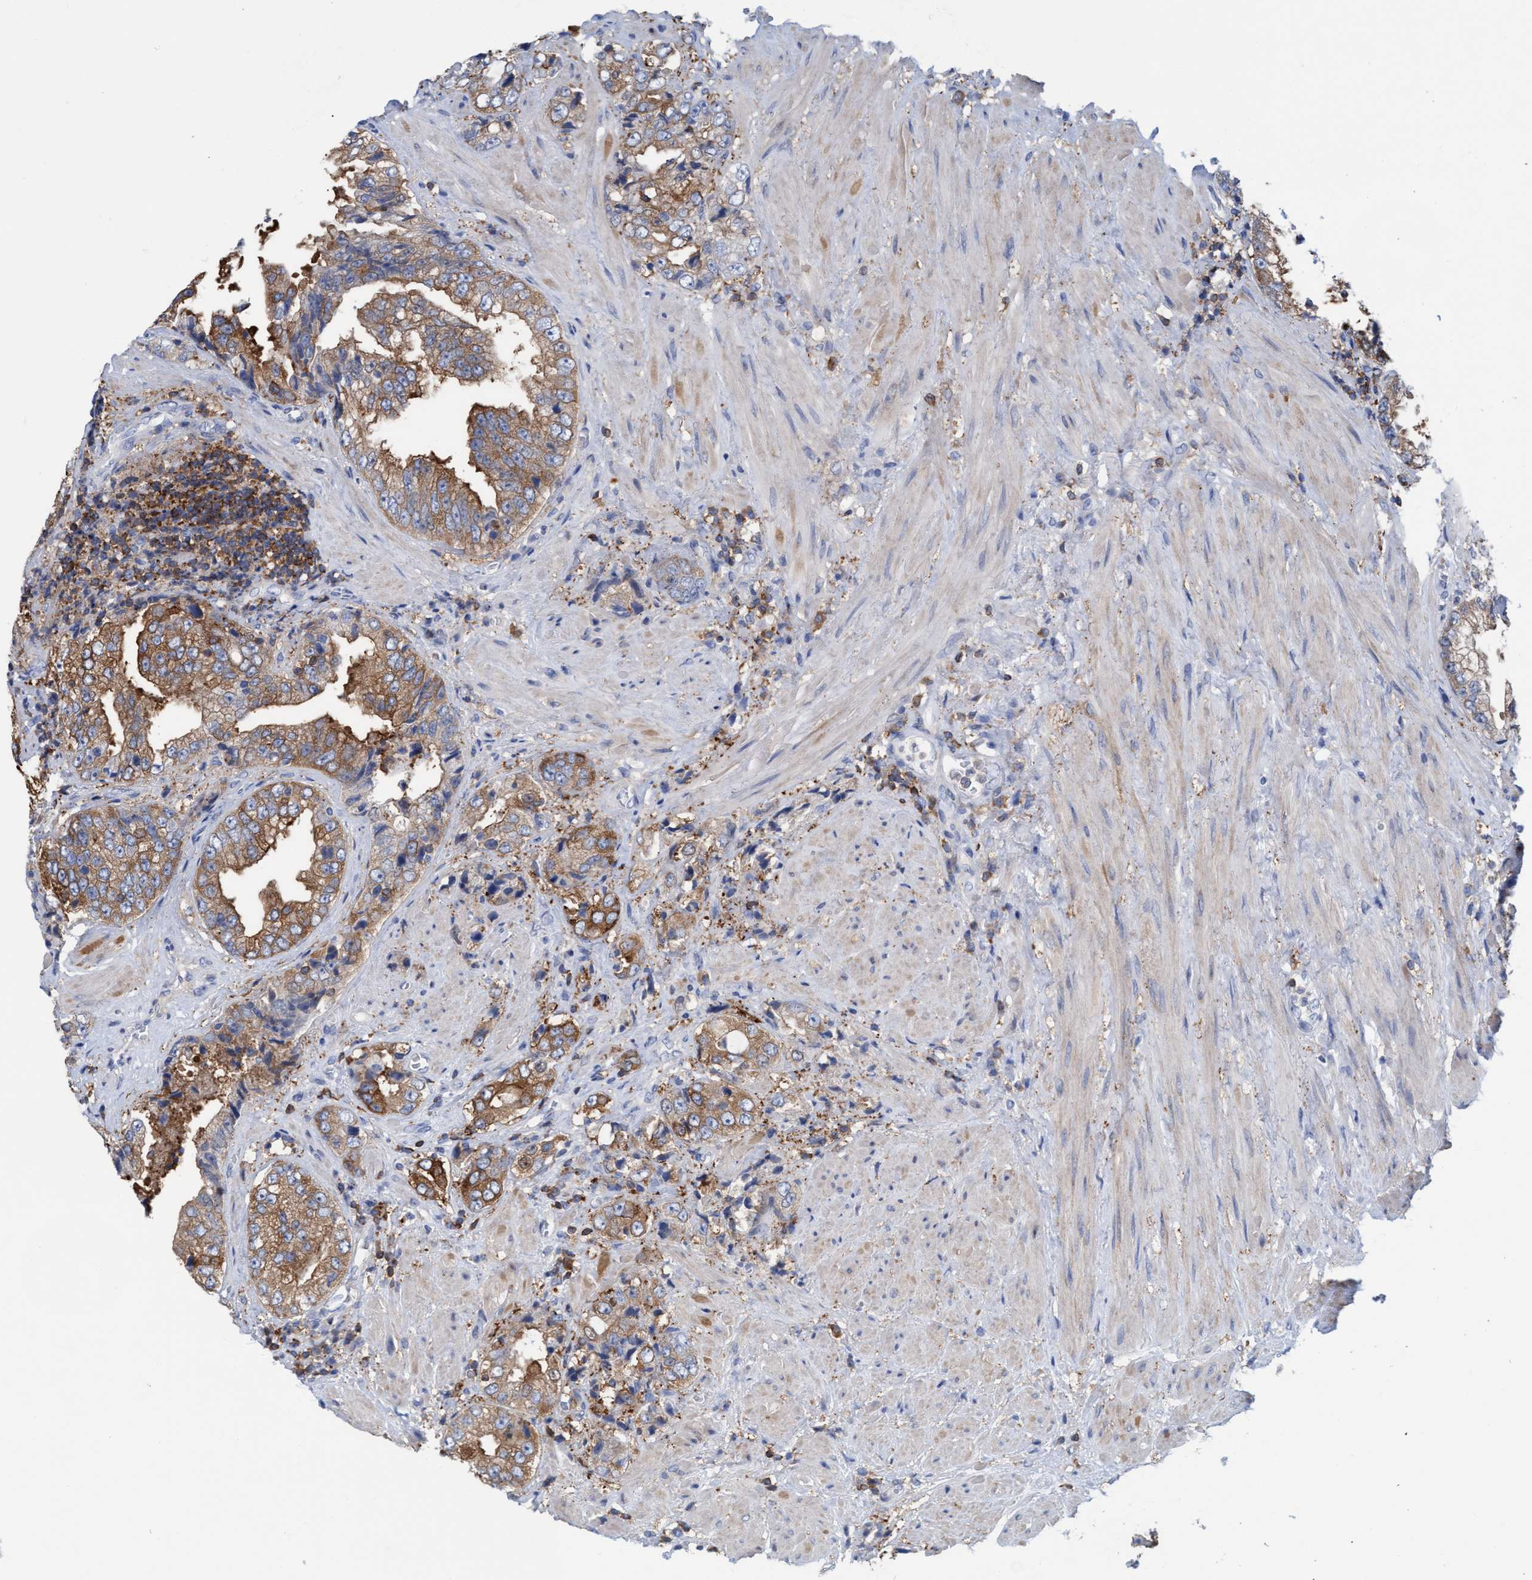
{"staining": {"intensity": "moderate", "quantity": ">75%", "location": "cytoplasmic/membranous"}, "tissue": "prostate cancer", "cell_type": "Tumor cells", "image_type": "cancer", "snomed": [{"axis": "morphology", "description": "Adenocarcinoma, High grade"}, {"axis": "topography", "description": "Prostate"}], "caption": "DAB (3,3'-diaminobenzidine) immunohistochemical staining of prostate adenocarcinoma (high-grade) shows moderate cytoplasmic/membranous protein staining in approximately >75% of tumor cells.", "gene": "EZR", "patient": {"sex": "male", "age": 61}}